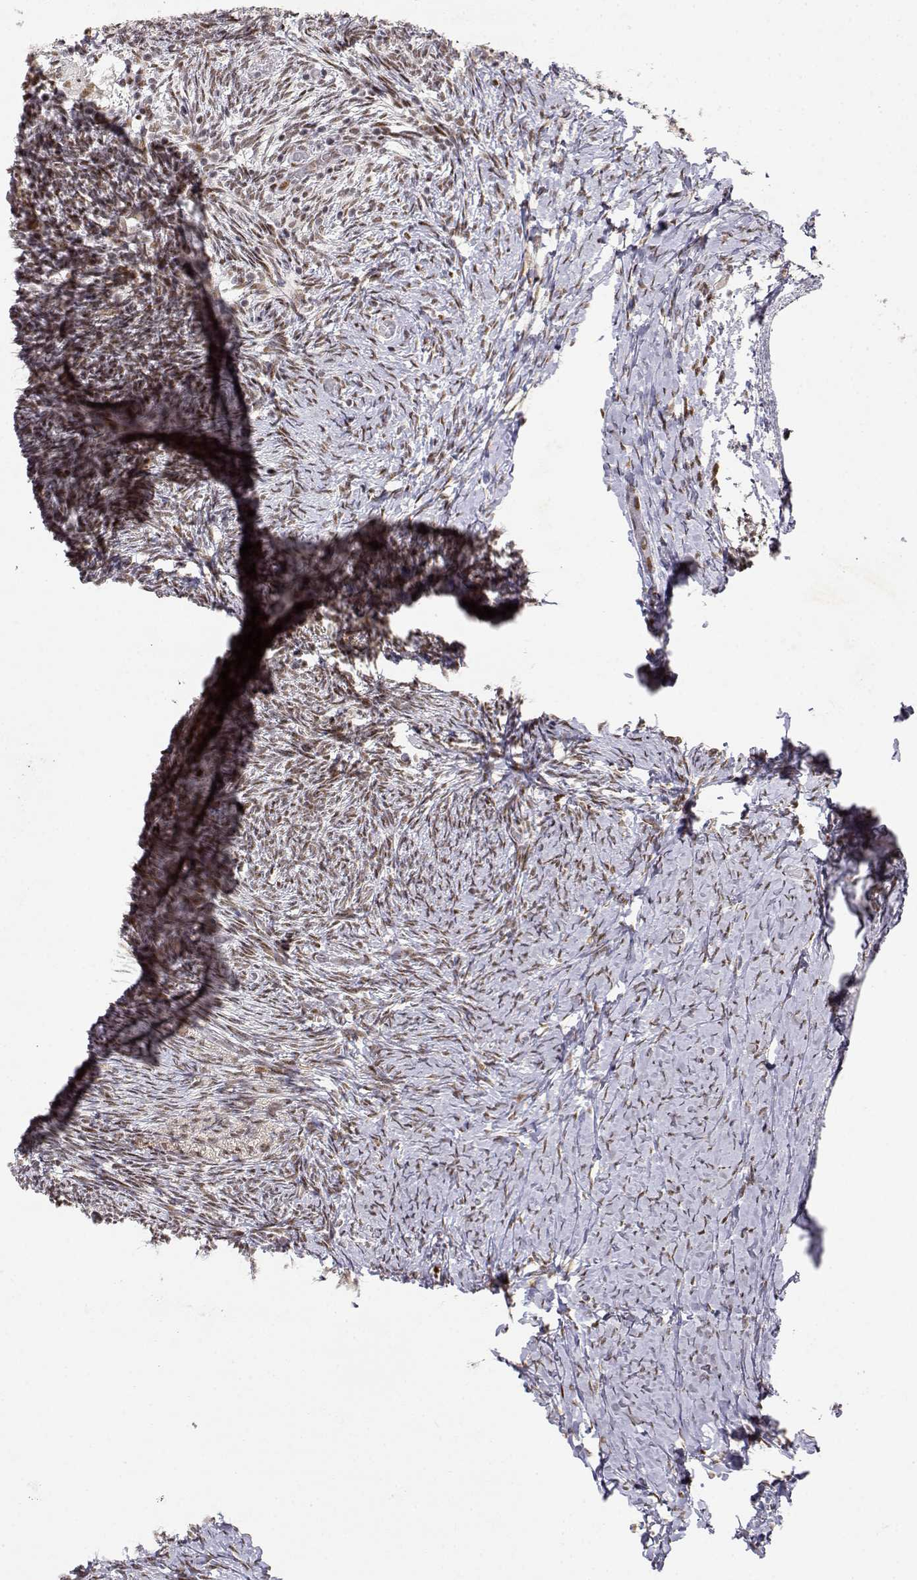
{"staining": {"intensity": "moderate", "quantity": ">75%", "location": "nuclear"}, "tissue": "ovary", "cell_type": "Follicle cells", "image_type": "normal", "snomed": [{"axis": "morphology", "description": "Normal tissue, NOS"}, {"axis": "topography", "description": "Ovary"}], "caption": "High-power microscopy captured an IHC micrograph of unremarkable ovary, revealing moderate nuclear expression in about >75% of follicle cells.", "gene": "RSF1", "patient": {"sex": "female", "age": 39}}